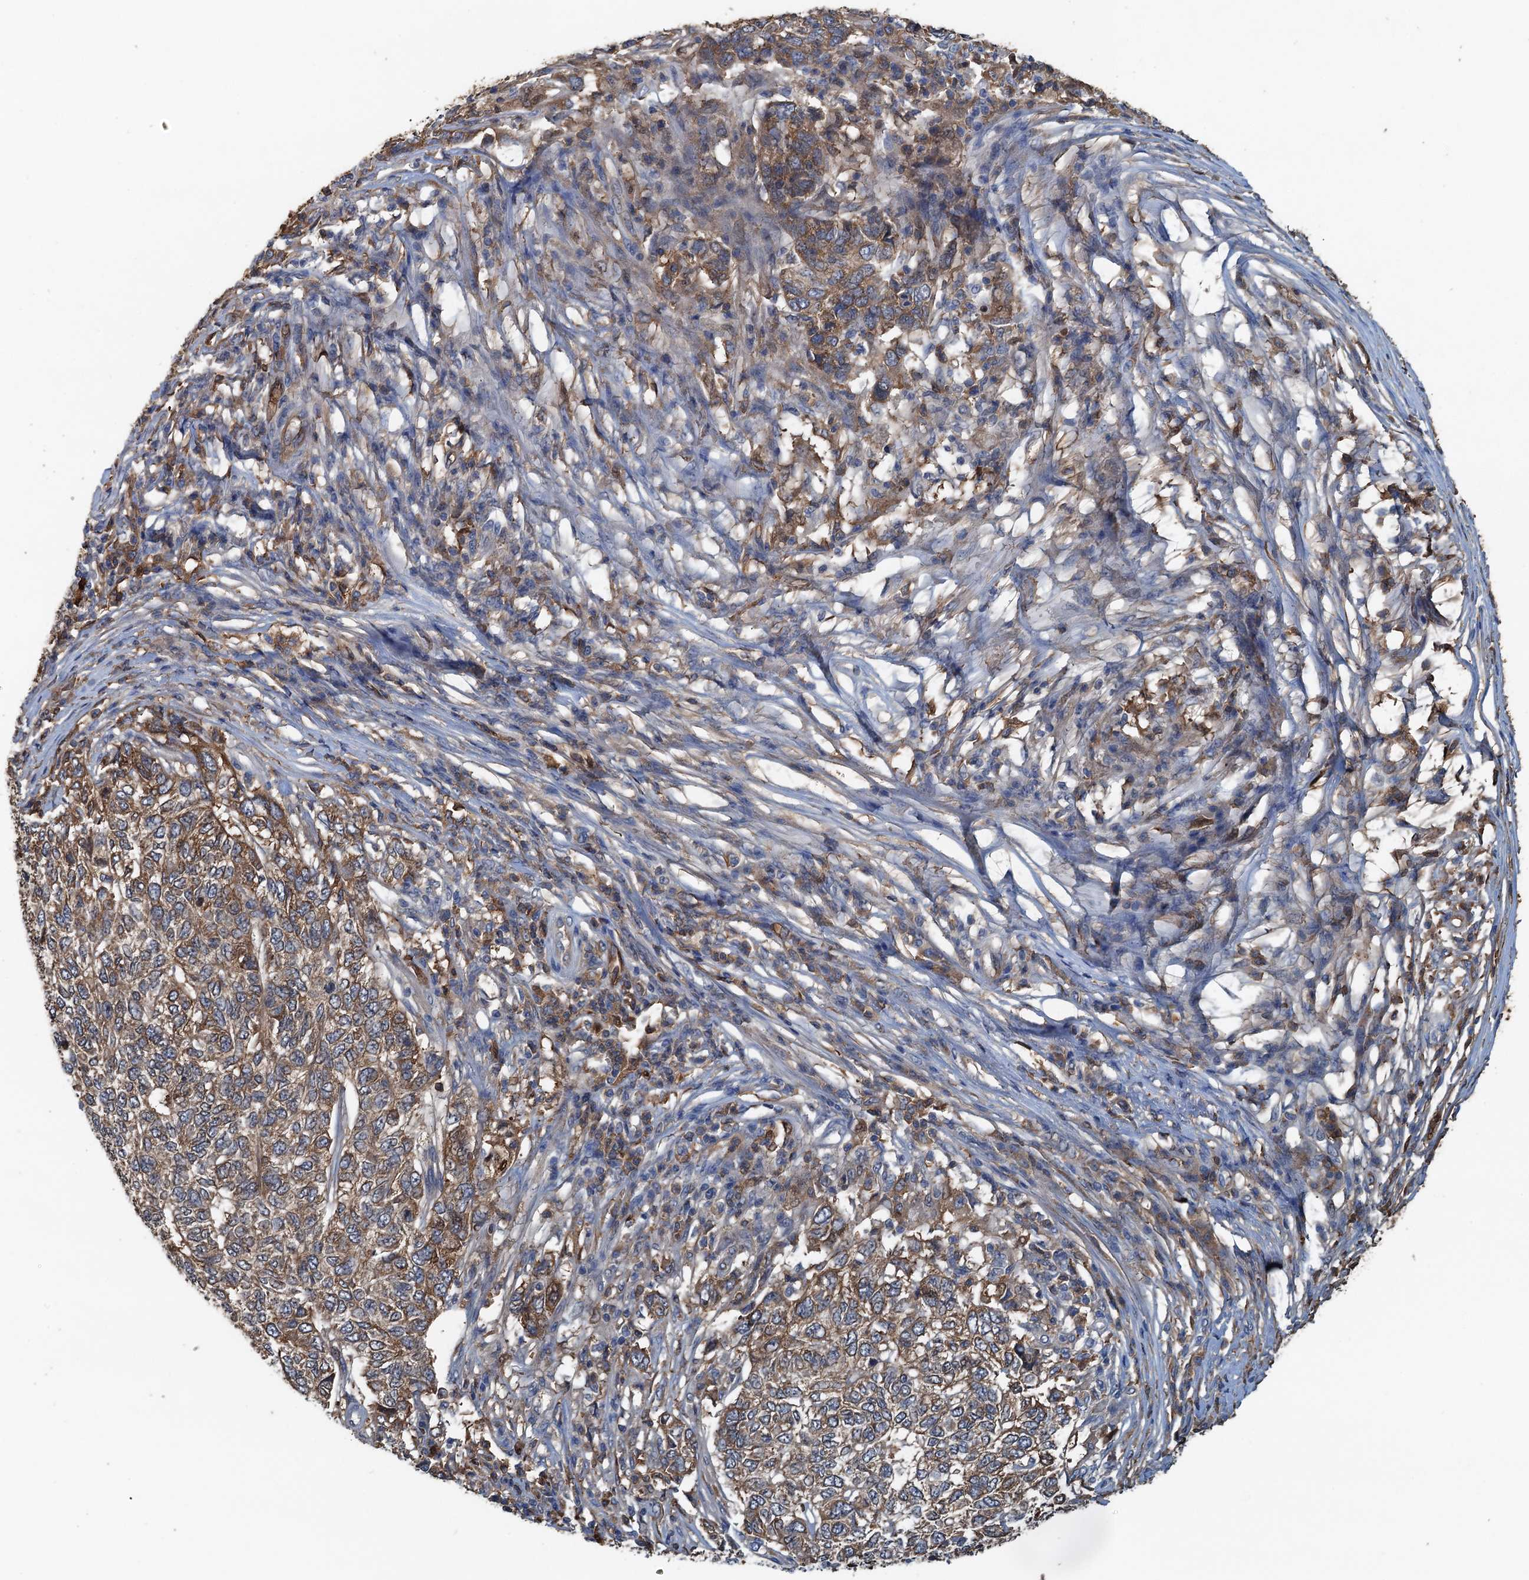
{"staining": {"intensity": "moderate", "quantity": ">75%", "location": "cytoplasmic/membranous"}, "tissue": "skin cancer", "cell_type": "Tumor cells", "image_type": "cancer", "snomed": [{"axis": "morphology", "description": "Basal cell carcinoma"}, {"axis": "topography", "description": "Skin"}], "caption": "Skin cancer stained with a protein marker demonstrates moderate staining in tumor cells.", "gene": "LSM14B", "patient": {"sex": "female", "age": 65}}